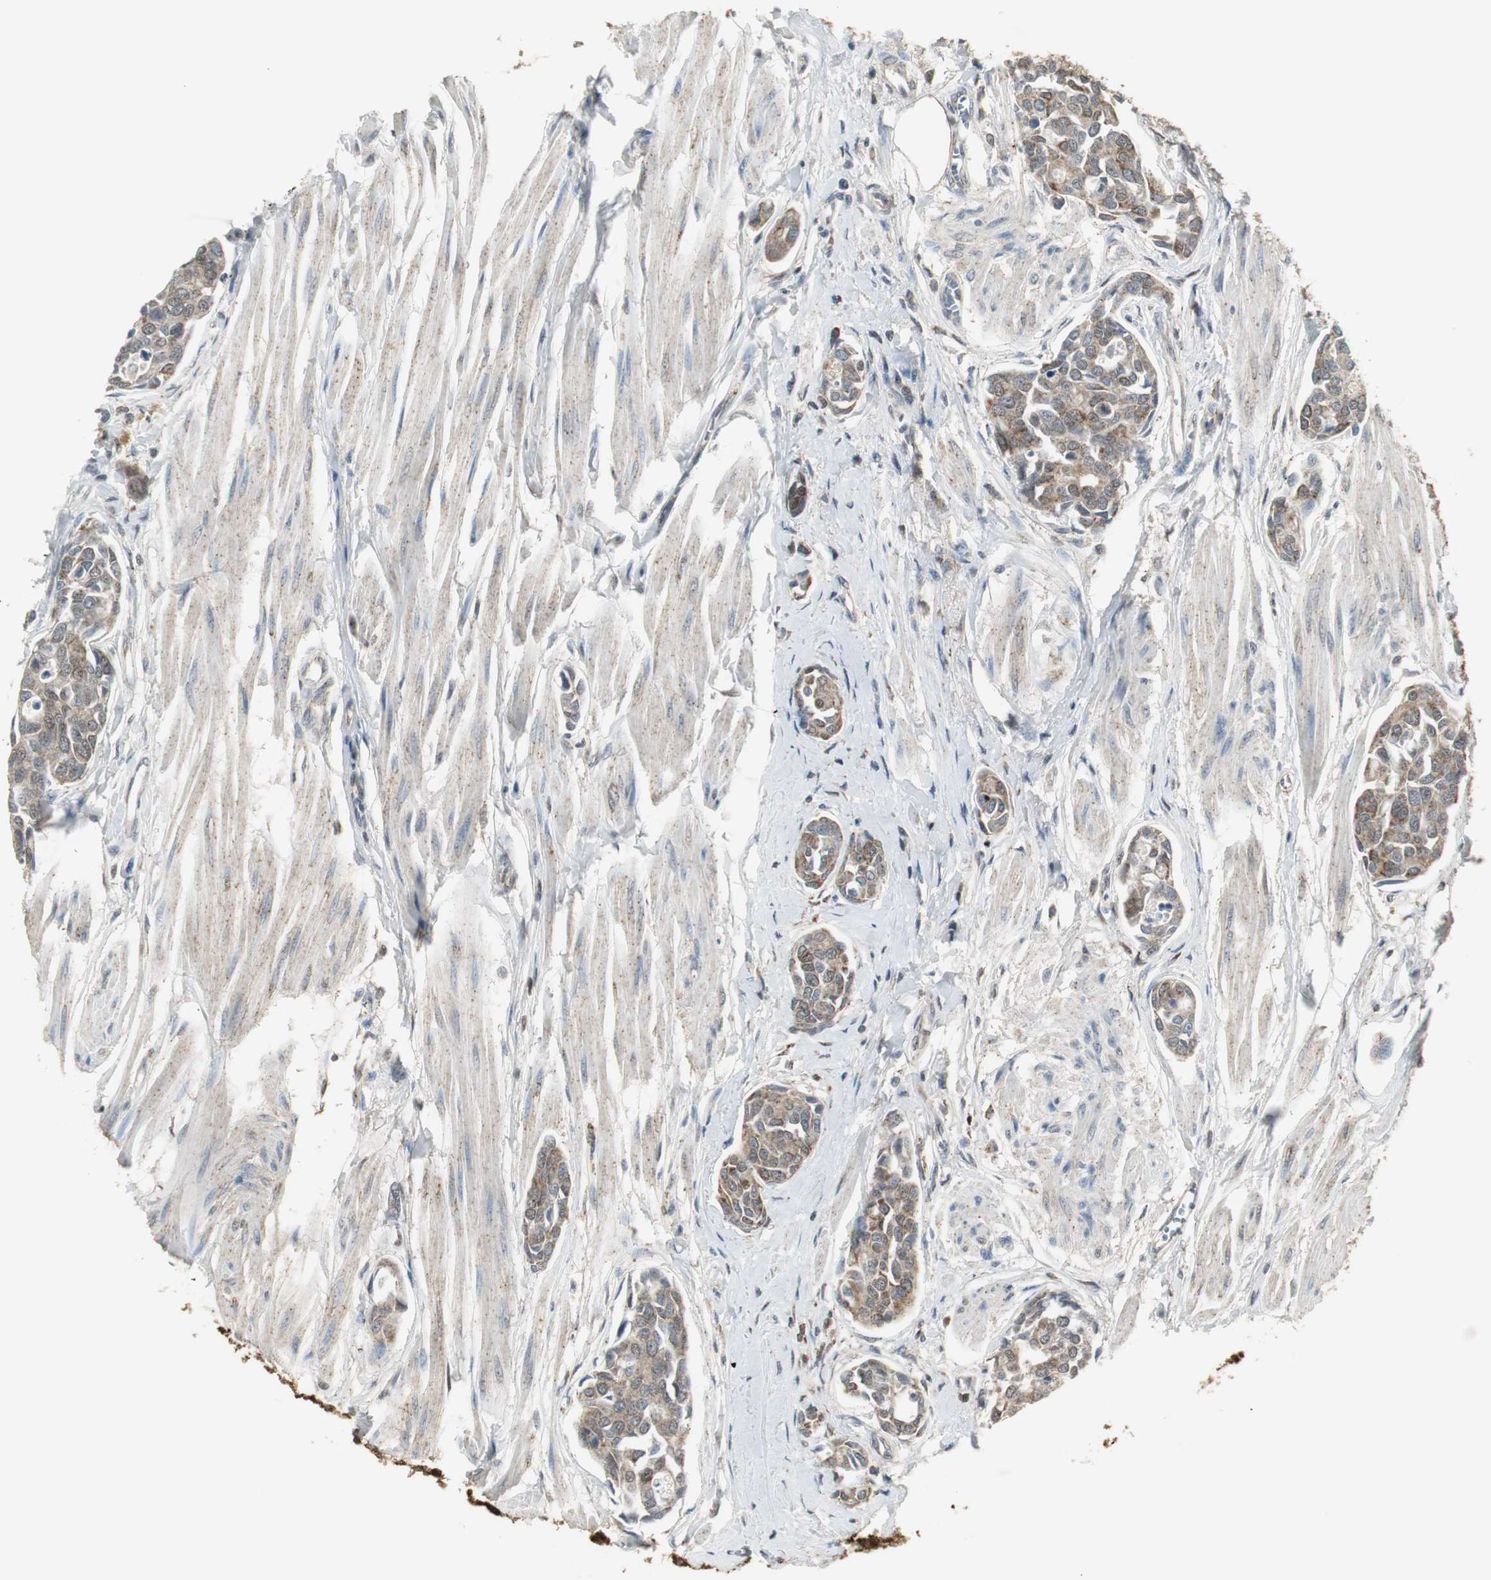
{"staining": {"intensity": "moderate", "quantity": ">75%", "location": "cytoplasmic/membranous,nuclear"}, "tissue": "urothelial cancer", "cell_type": "Tumor cells", "image_type": "cancer", "snomed": [{"axis": "morphology", "description": "Urothelial carcinoma, High grade"}, {"axis": "topography", "description": "Urinary bladder"}], "caption": "Approximately >75% of tumor cells in urothelial cancer demonstrate moderate cytoplasmic/membranous and nuclear protein staining as visualized by brown immunohistochemical staining.", "gene": "PLIN3", "patient": {"sex": "male", "age": 78}}